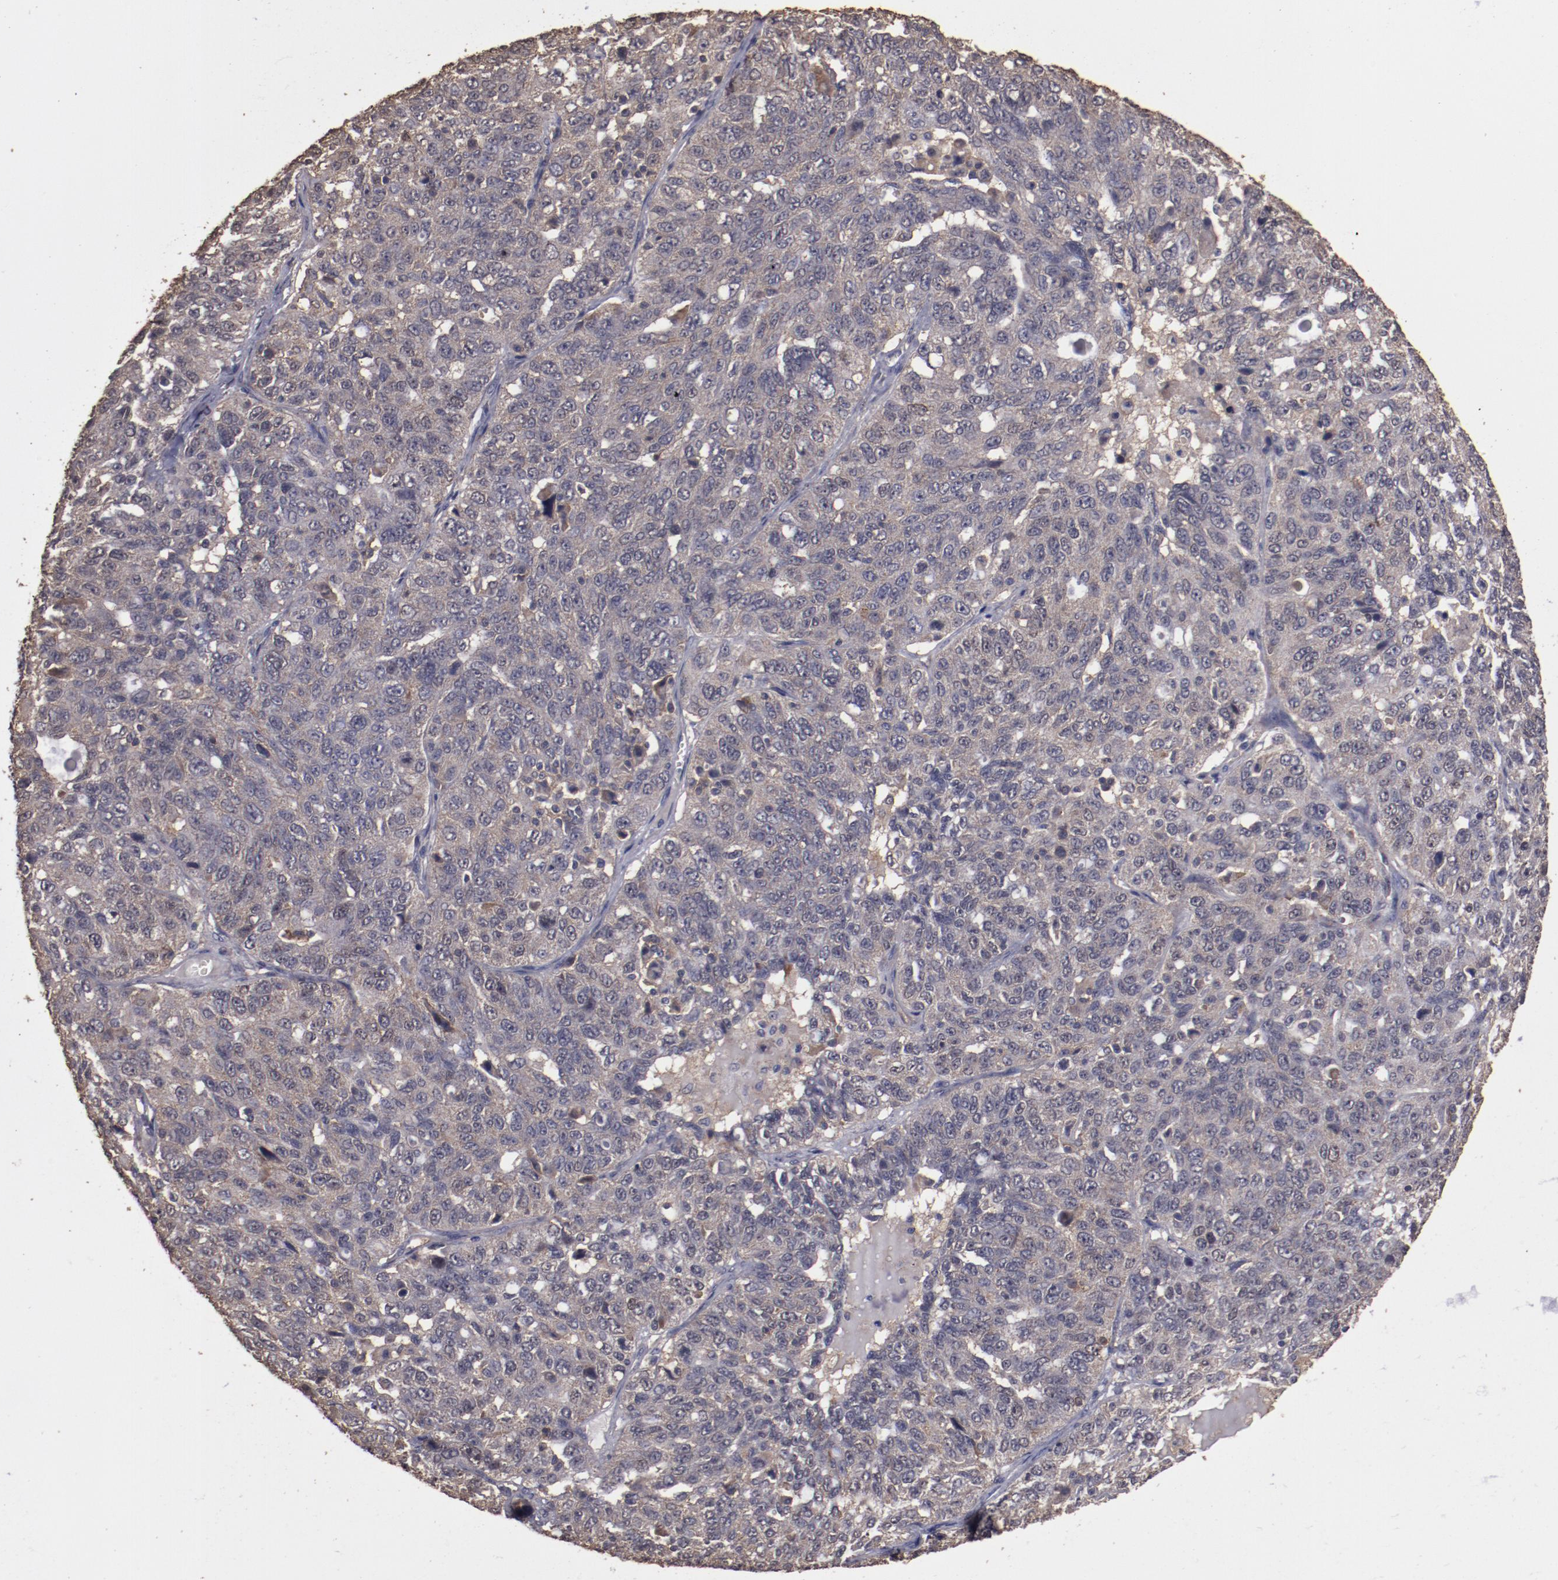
{"staining": {"intensity": "weak", "quantity": ">75%", "location": "cytoplasmic/membranous"}, "tissue": "ovarian cancer", "cell_type": "Tumor cells", "image_type": "cancer", "snomed": [{"axis": "morphology", "description": "Cystadenocarcinoma, serous, NOS"}, {"axis": "topography", "description": "Ovary"}], "caption": "Weak cytoplasmic/membranous expression for a protein is appreciated in about >75% of tumor cells of ovarian serous cystadenocarcinoma using immunohistochemistry.", "gene": "FAT1", "patient": {"sex": "female", "age": 71}}